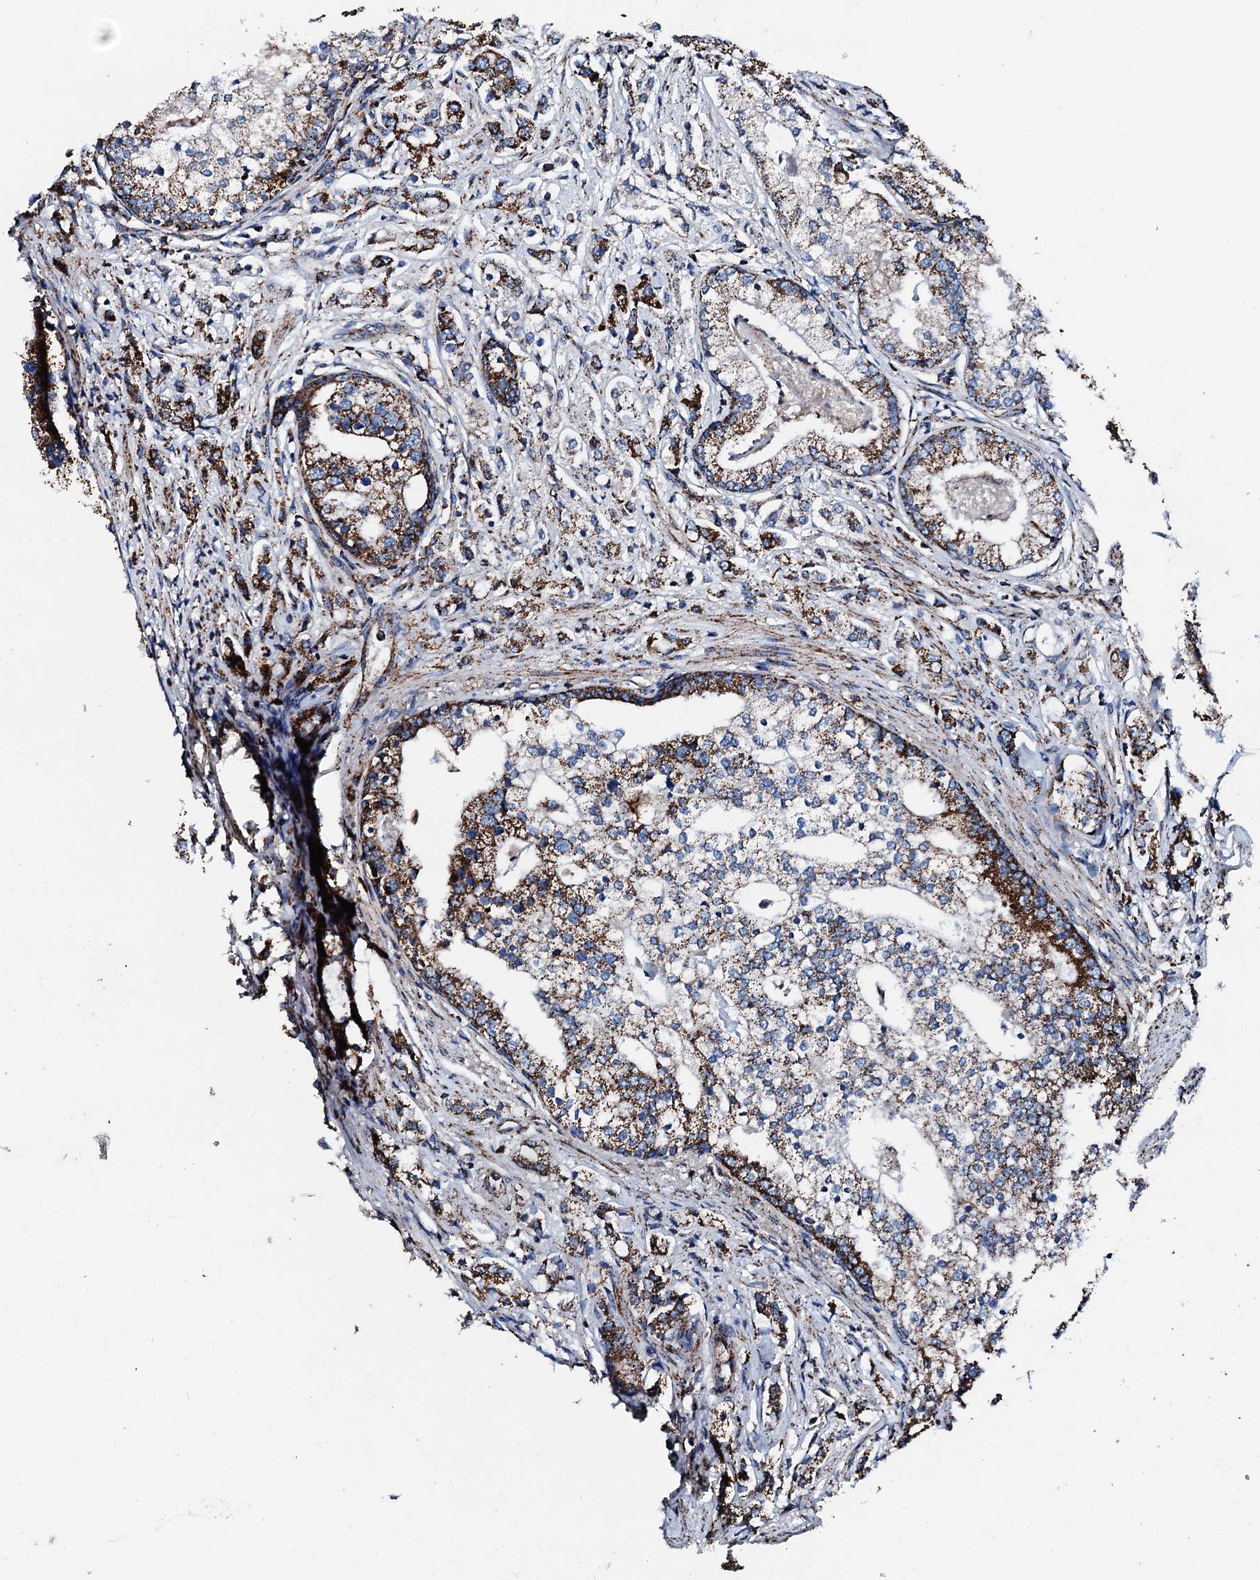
{"staining": {"intensity": "strong", "quantity": ">75%", "location": "cytoplasmic/membranous"}, "tissue": "prostate cancer", "cell_type": "Tumor cells", "image_type": "cancer", "snomed": [{"axis": "morphology", "description": "Adenocarcinoma, High grade"}, {"axis": "topography", "description": "Prostate"}], "caption": "Strong cytoplasmic/membranous protein staining is present in approximately >75% of tumor cells in high-grade adenocarcinoma (prostate).", "gene": "HADH", "patient": {"sex": "male", "age": 69}}